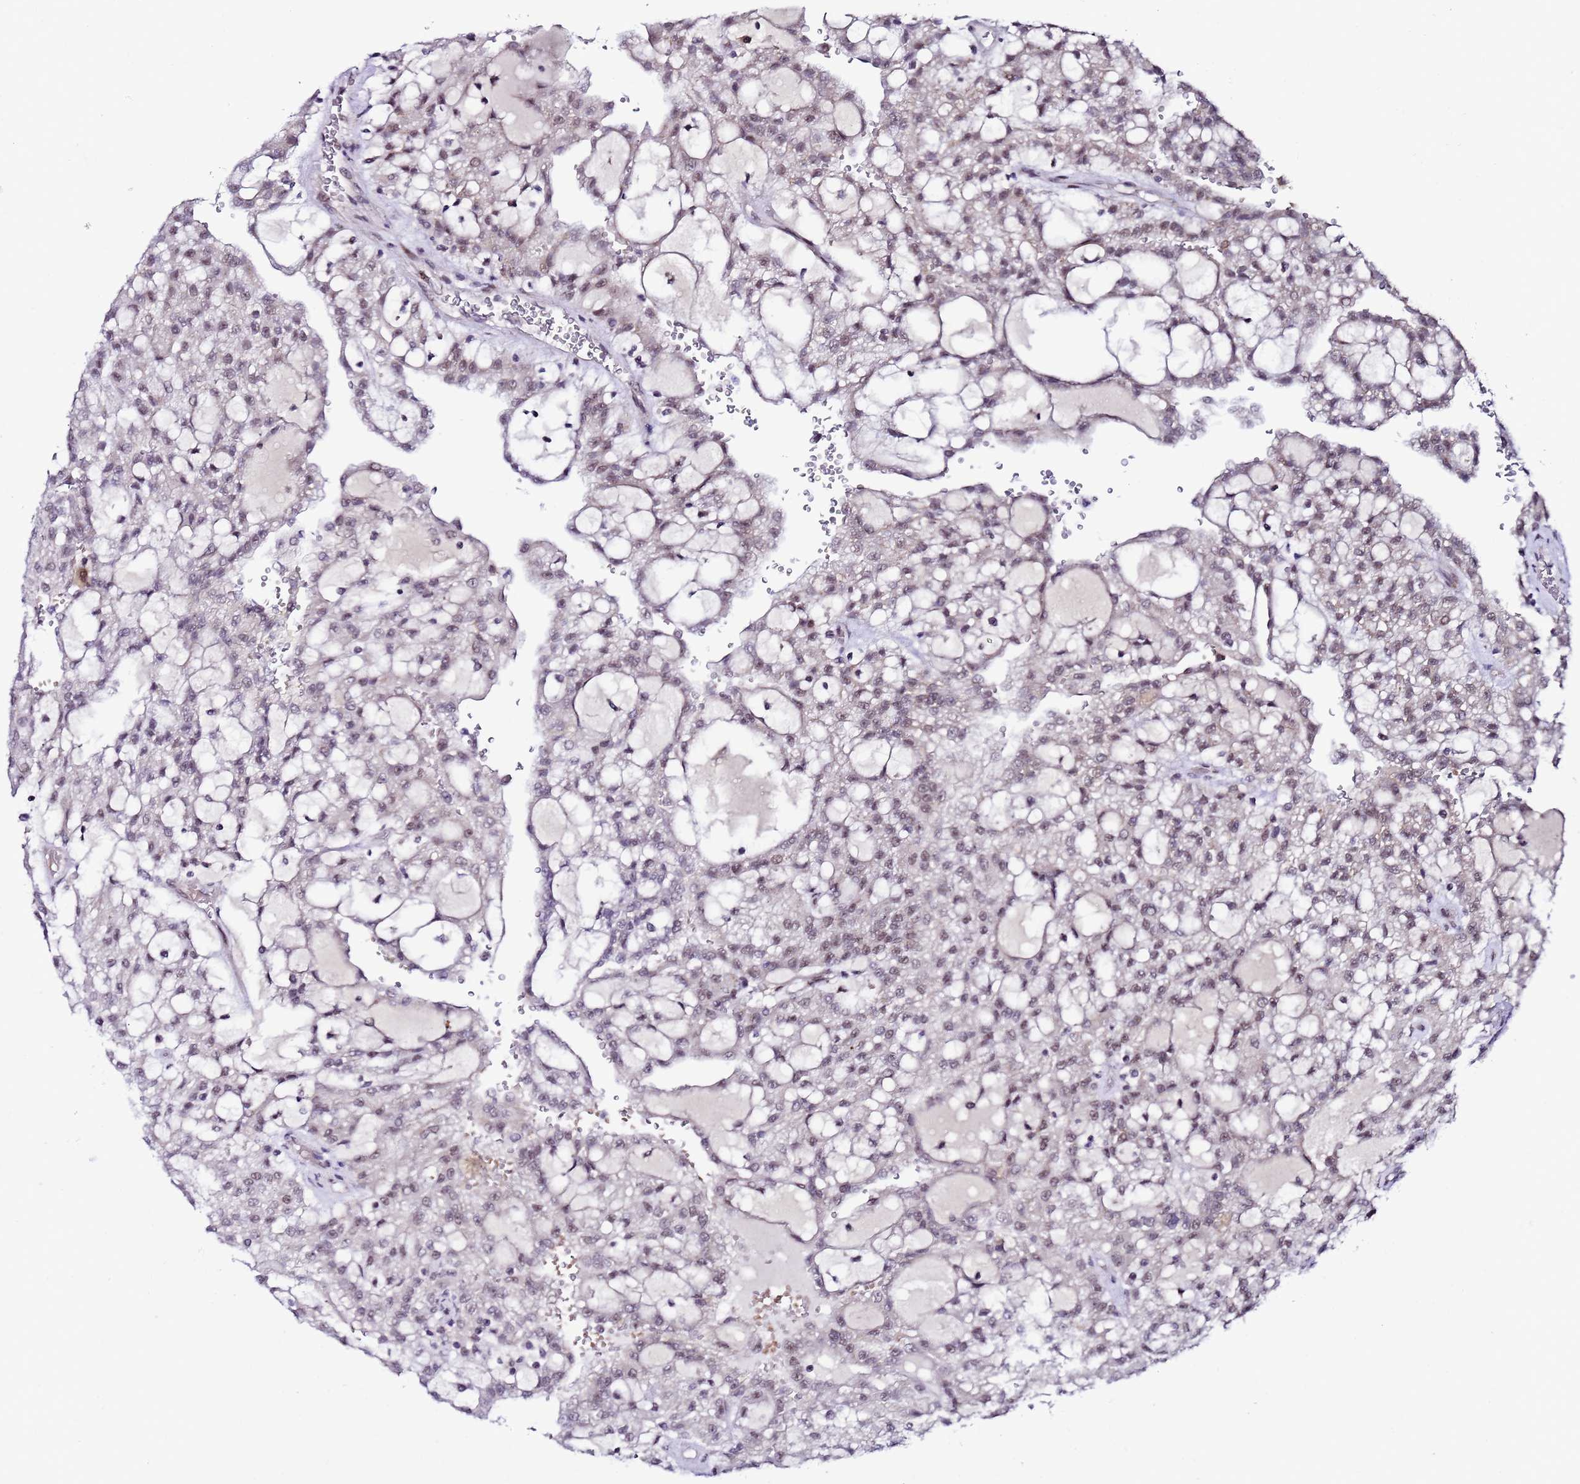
{"staining": {"intensity": "weak", "quantity": "25%-75%", "location": "nuclear"}, "tissue": "renal cancer", "cell_type": "Tumor cells", "image_type": "cancer", "snomed": [{"axis": "morphology", "description": "Adenocarcinoma, NOS"}, {"axis": "topography", "description": "Kidney"}], "caption": "DAB (3,3'-diaminobenzidine) immunohistochemical staining of human renal cancer (adenocarcinoma) reveals weak nuclear protein expression in approximately 25%-75% of tumor cells.", "gene": "C19orf47", "patient": {"sex": "male", "age": 63}}